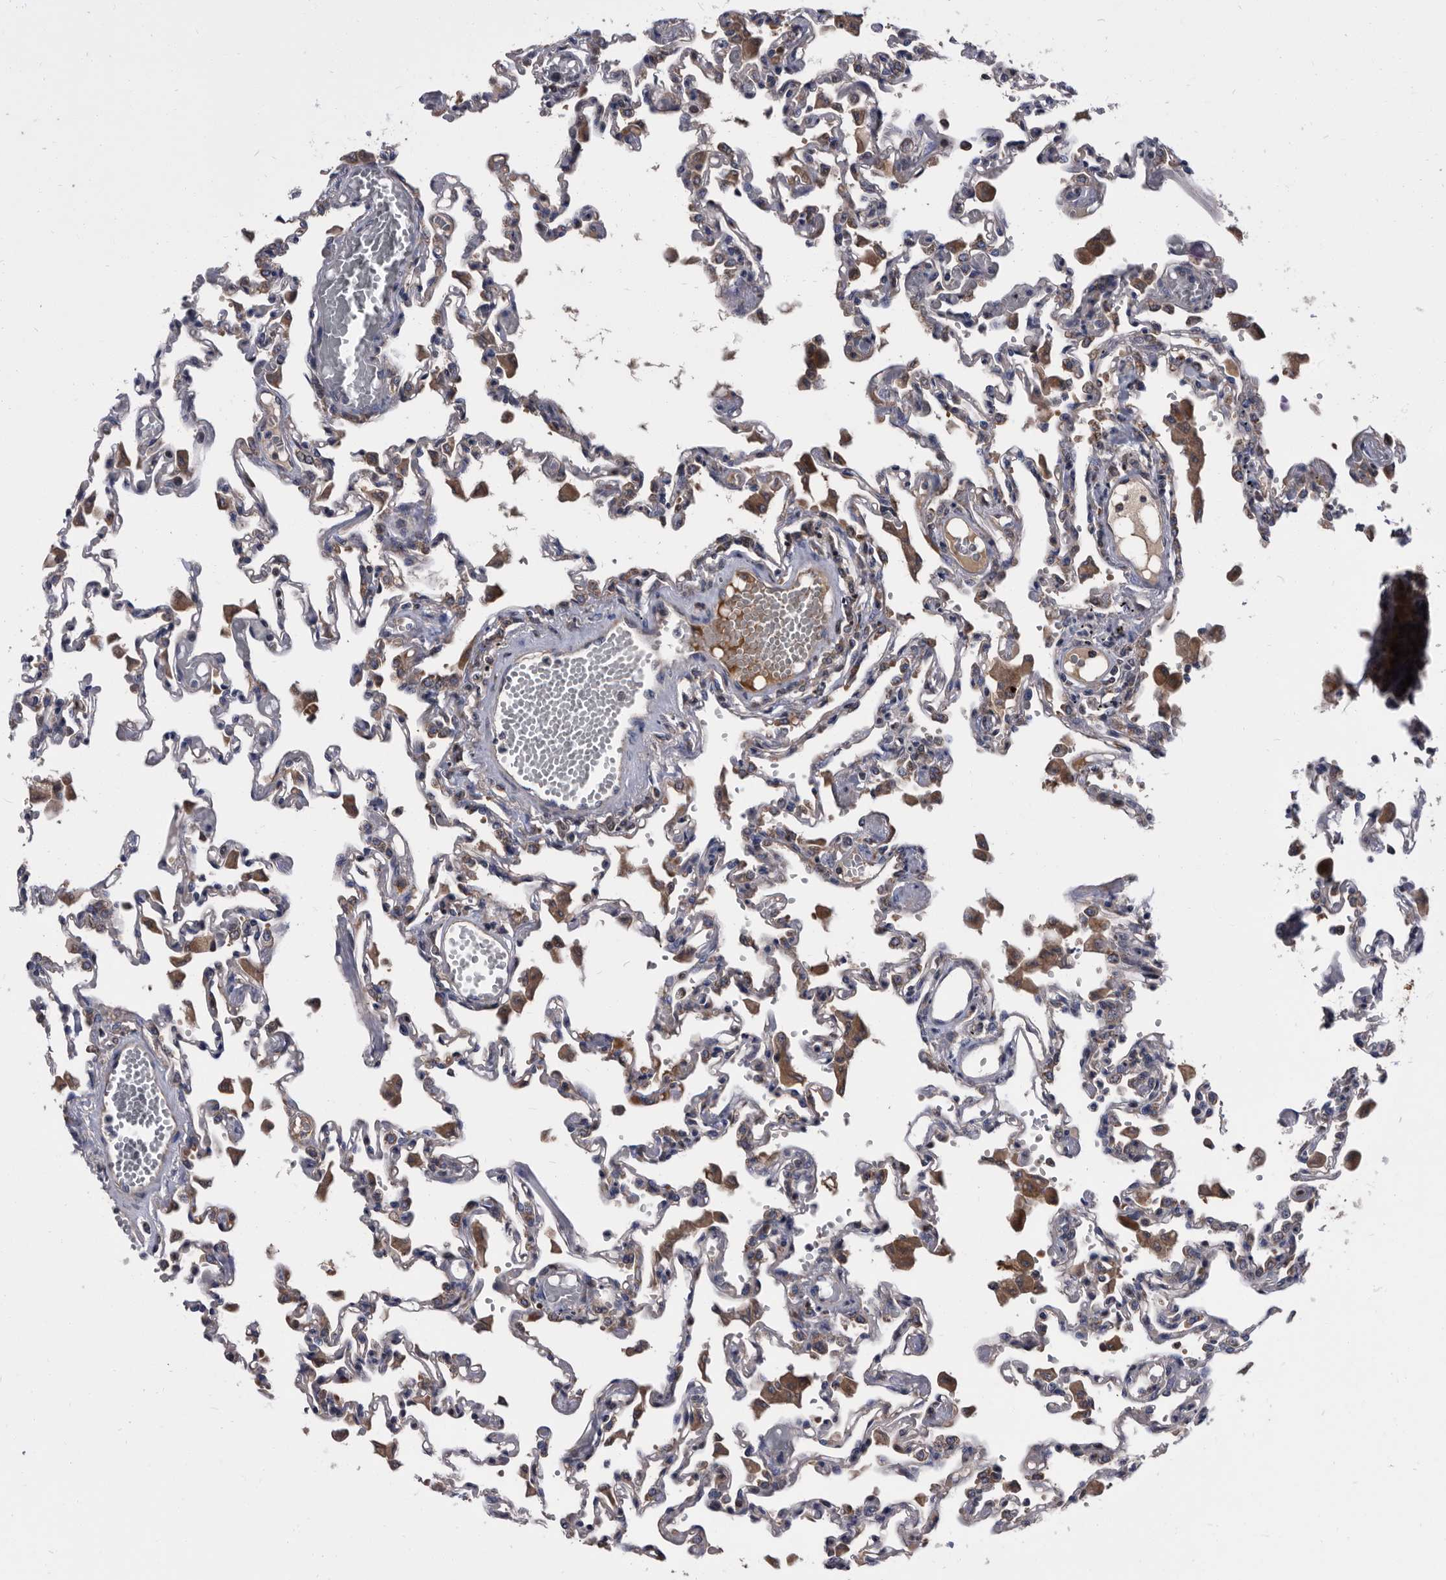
{"staining": {"intensity": "negative", "quantity": "none", "location": "none"}, "tissue": "lung", "cell_type": "Alveolar cells", "image_type": "normal", "snomed": [{"axis": "morphology", "description": "Normal tissue, NOS"}, {"axis": "topography", "description": "Bronchus"}, {"axis": "topography", "description": "Lung"}], "caption": "A high-resolution image shows immunohistochemistry (IHC) staining of benign lung, which demonstrates no significant positivity in alveolar cells.", "gene": "DTNBP1", "patient": {"sex": "female", "age": 49}}